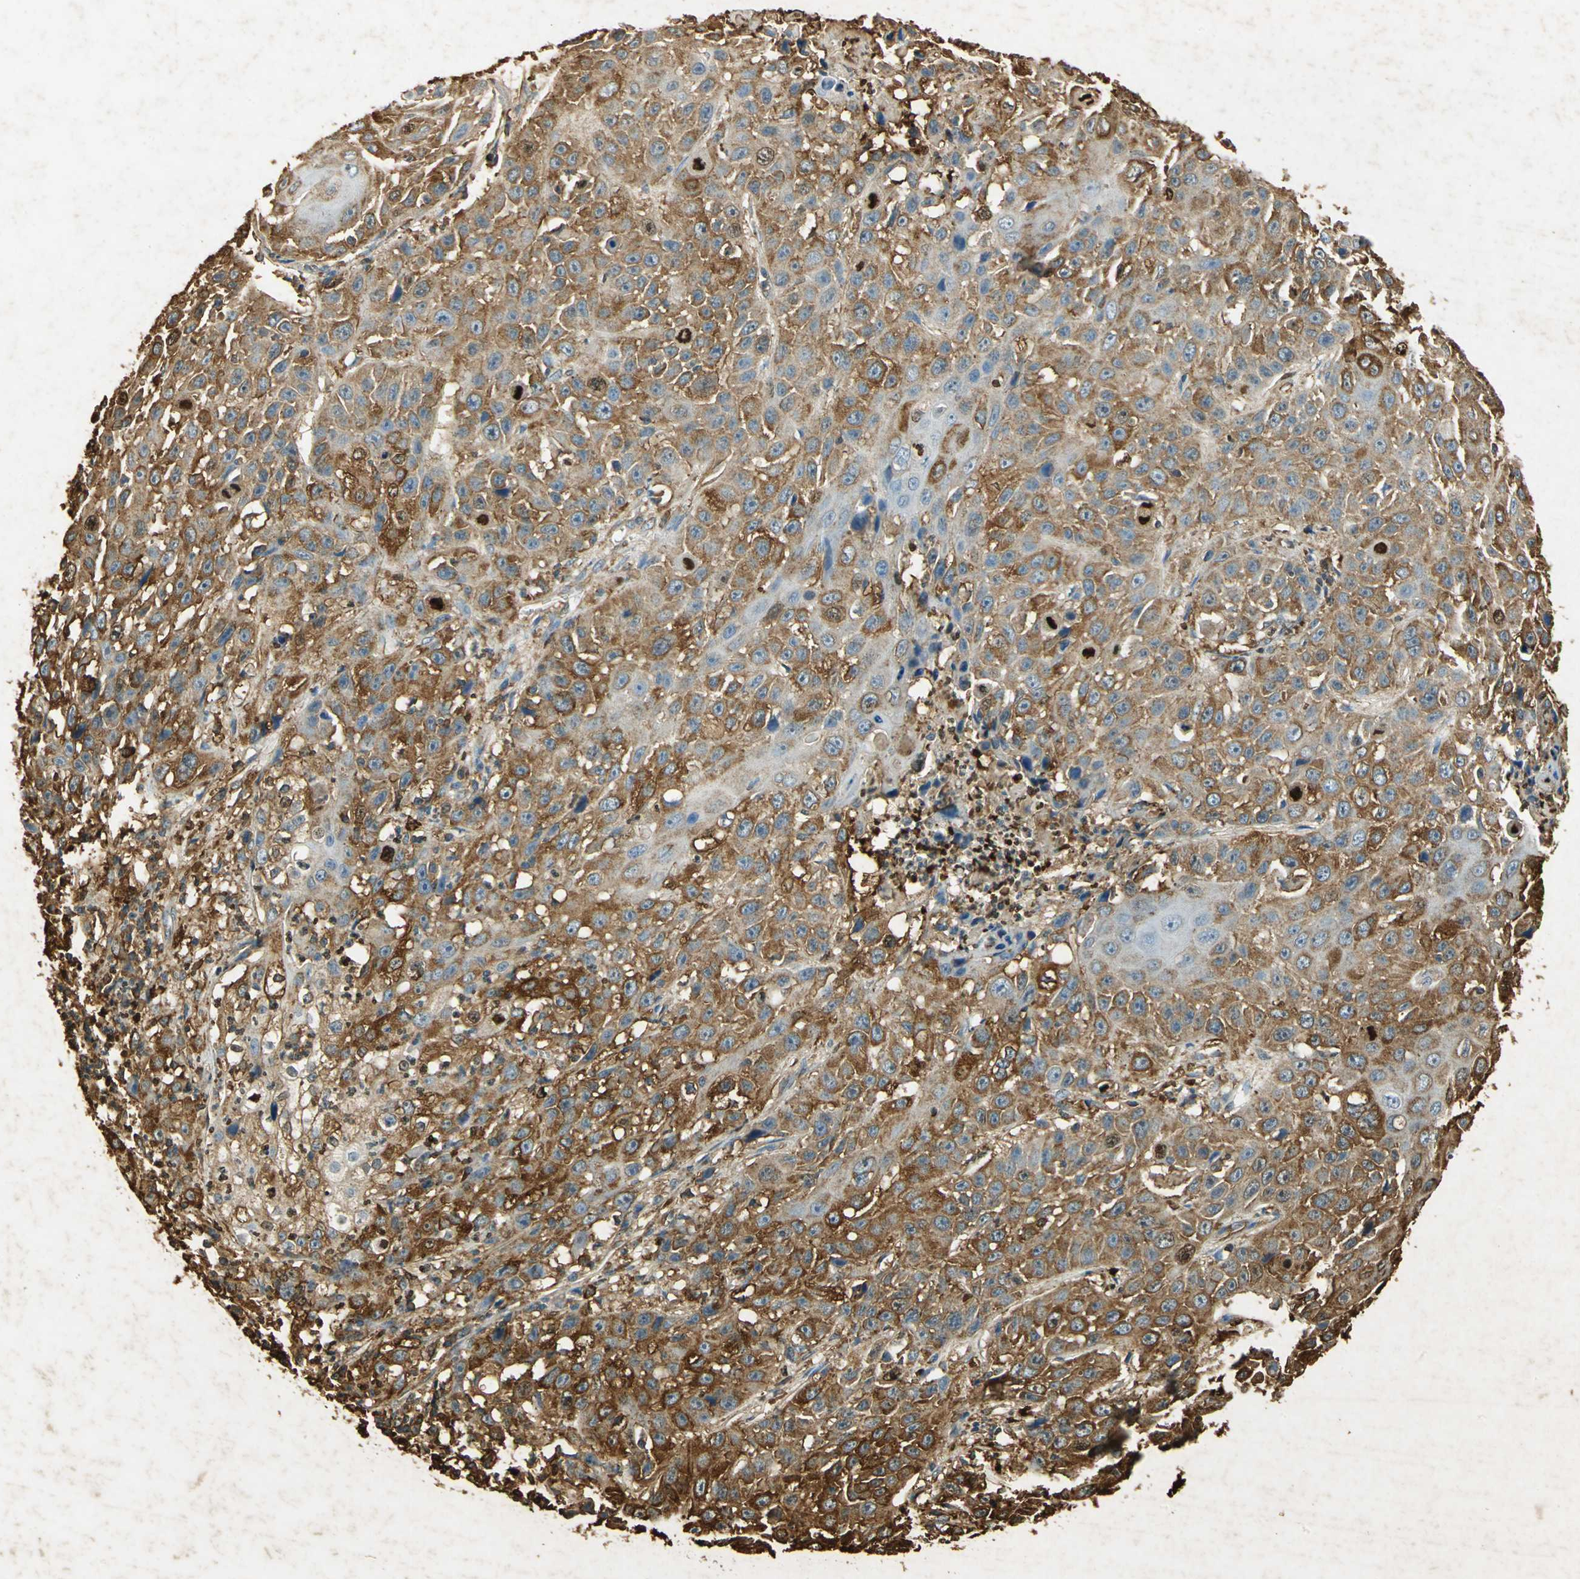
{"staining": {"intensity": "strong", "quantity": ">75%", "location": "cytoplasmic/membranous"}, "tissue": "cervical cancer", "cell_type": "Tumor cells", "image_type": "cancer", "snomed": [{"axis": "morphology", "description": "Squamous cell carcinoma, NOS"}, {"axis": "topography", "description": "Cervix"}], "caption": "Immunohistochemistry (IHC) (DAB) staining of human squamous cell carcinoma (cervical) shows strong cytoplasmic/membranous protein positivity in approximately >75% of tumor cells. (IHC, brightfield microscopy, high magnification).", "gene": "ANXA4", "patient": {"sex": "female", "age": 39}}